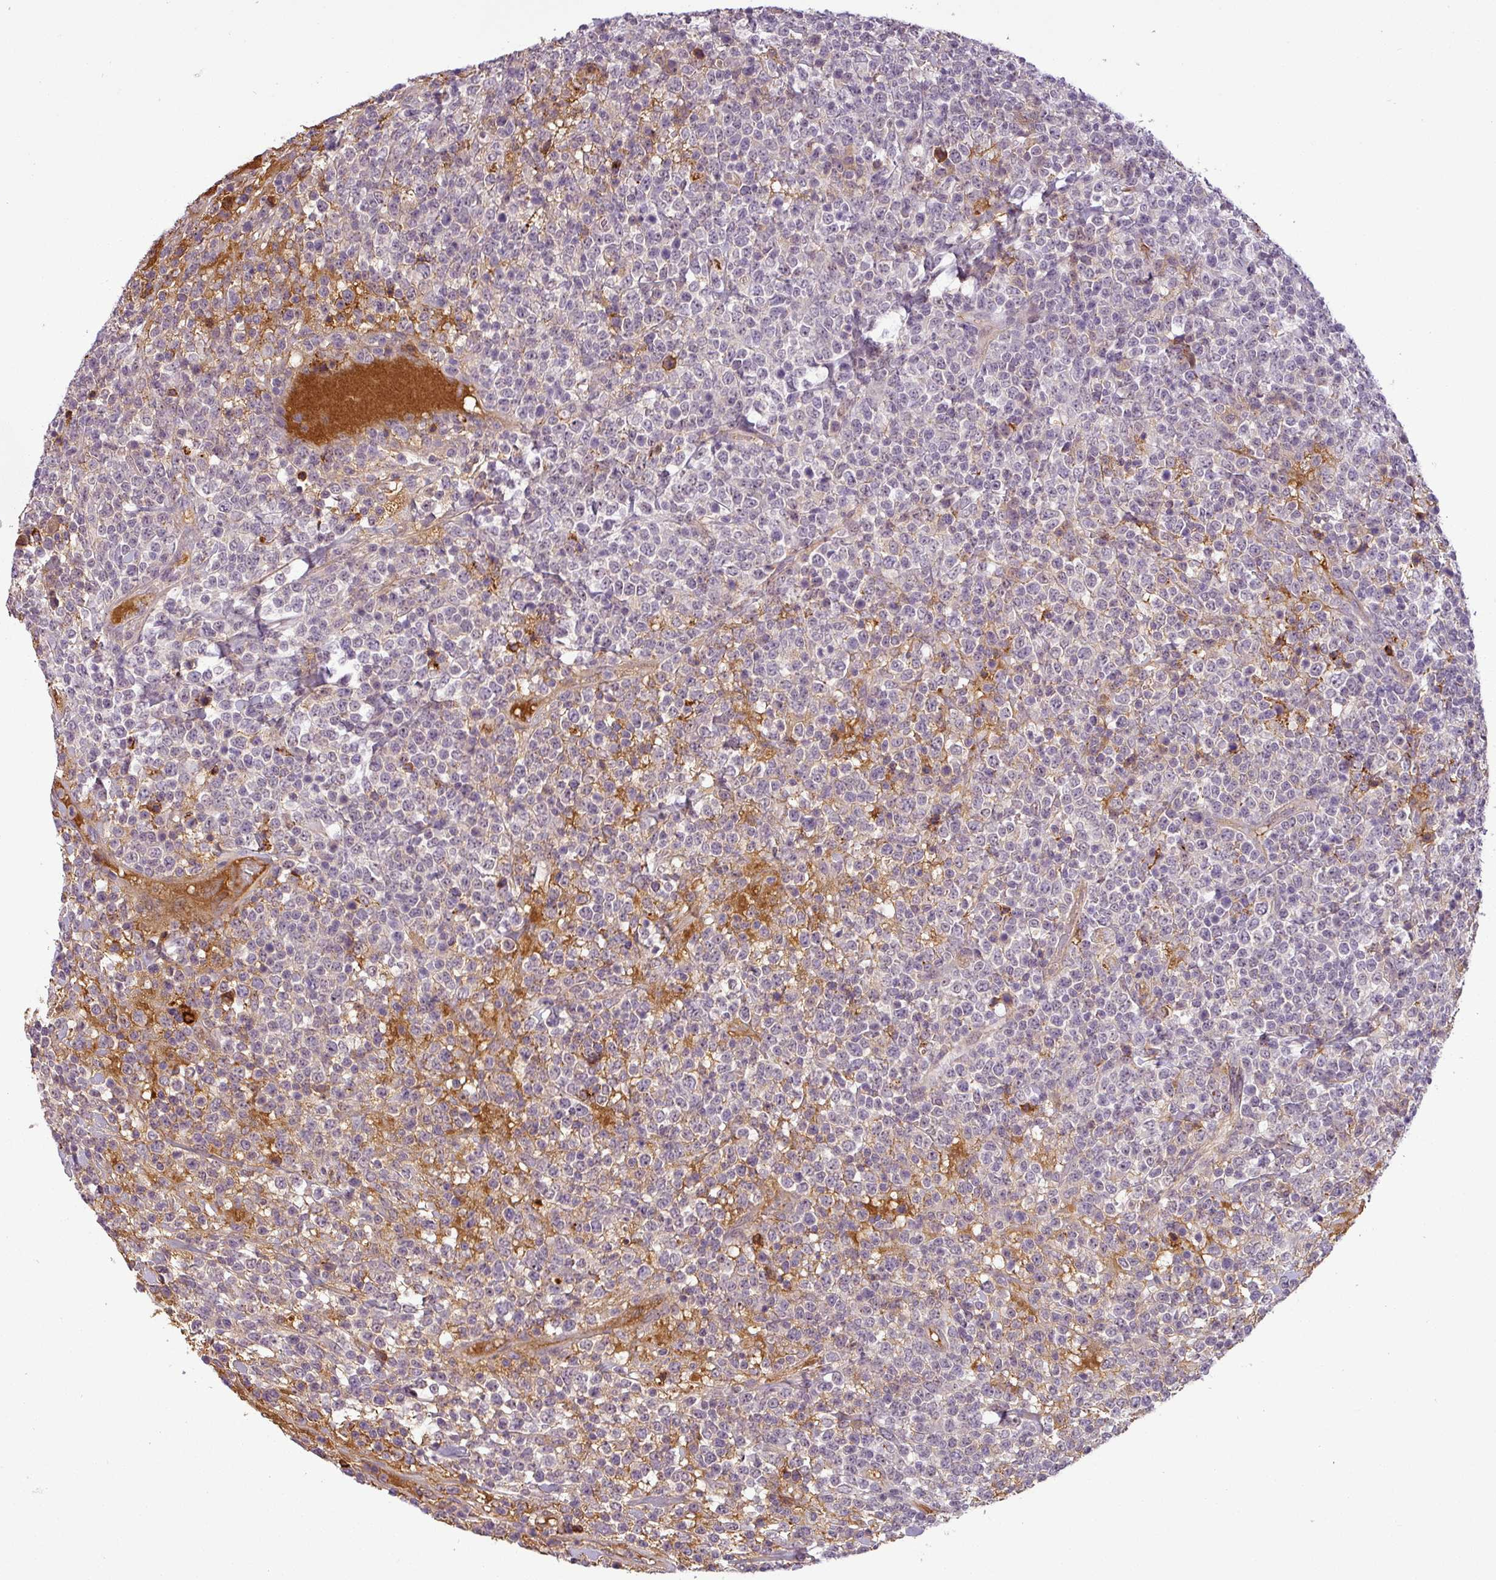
{"staining": {"intensity": "negative", "quantity": "none", "location": "none"}, "tissue": "lymphoma", "cell_type": "Tumor cells", "image_type": "cancer", "snomed": [{"axis": "morphology", "description": "Malignant lymphoma, non-Hodgkin's type, High grade"}, {"axis": "topography", "description": "Colon"}], "caption": "The photomicrograph exhibits no significant expression in tumor cells of lymphoma. (DAB immunohistochemistry (IHC) visualized using brightfield microscopy, high magnification).", "gene": "APOC1", "patient": {"sex": "female", "age": 53}}